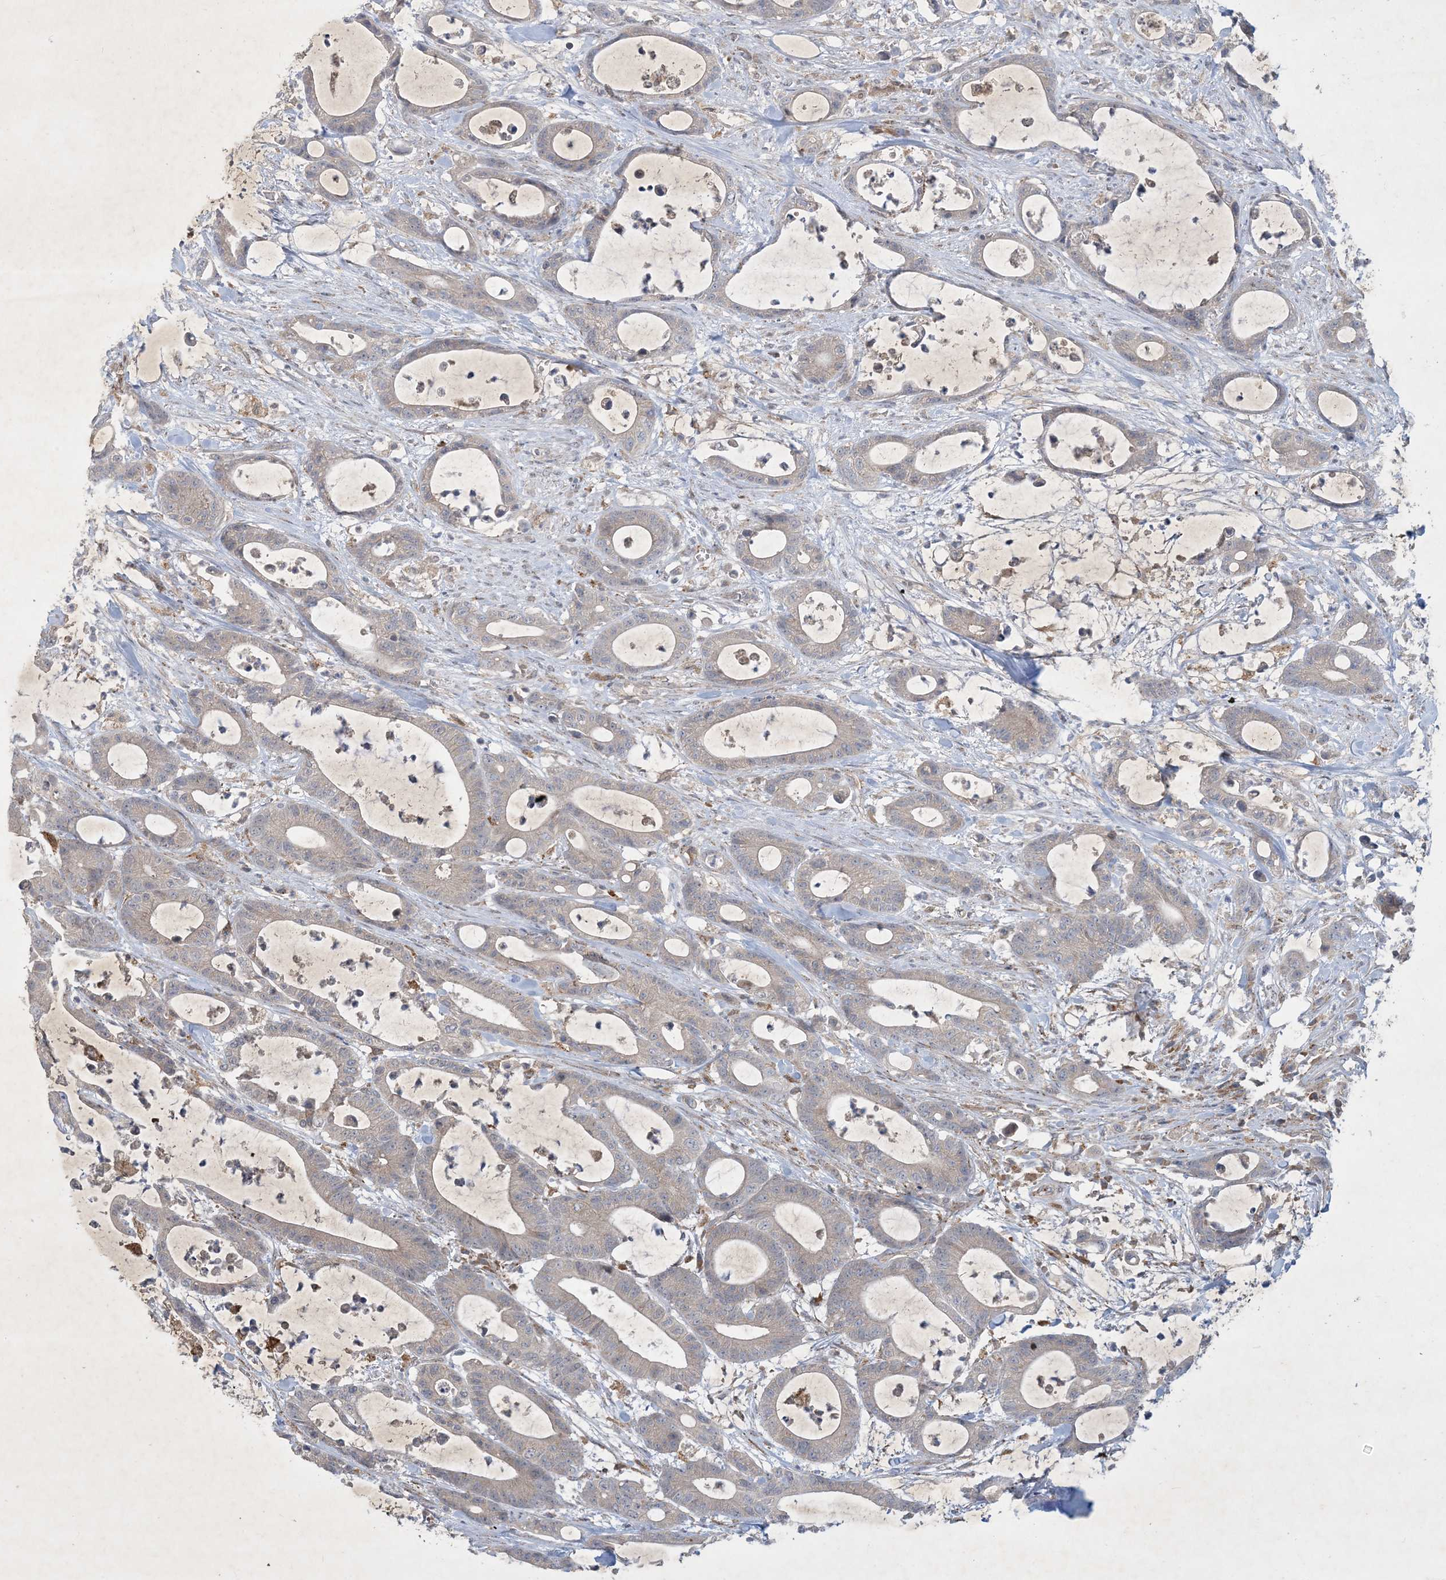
{"staining": {"intensity": "negative", "quantity": "none", "location": "none"}, "tissue": "colorectal cancer", "cell_type": "Tumor cells", "image_type": "cancer", "snomed": [{"axis": "morphology", "description": "Adenocarcinoma, NOS"}, {"axis": "topography", "description": "Colon"}], "caption": "An IHC micrograph of colorectal cancer (adenocarcinoma) is shown. There is no staining in tumor cells of colorectal cancer (adenocarcinoma).", "gene": "MRPS18A", "patient": {"sex": "female", "age": 84}}